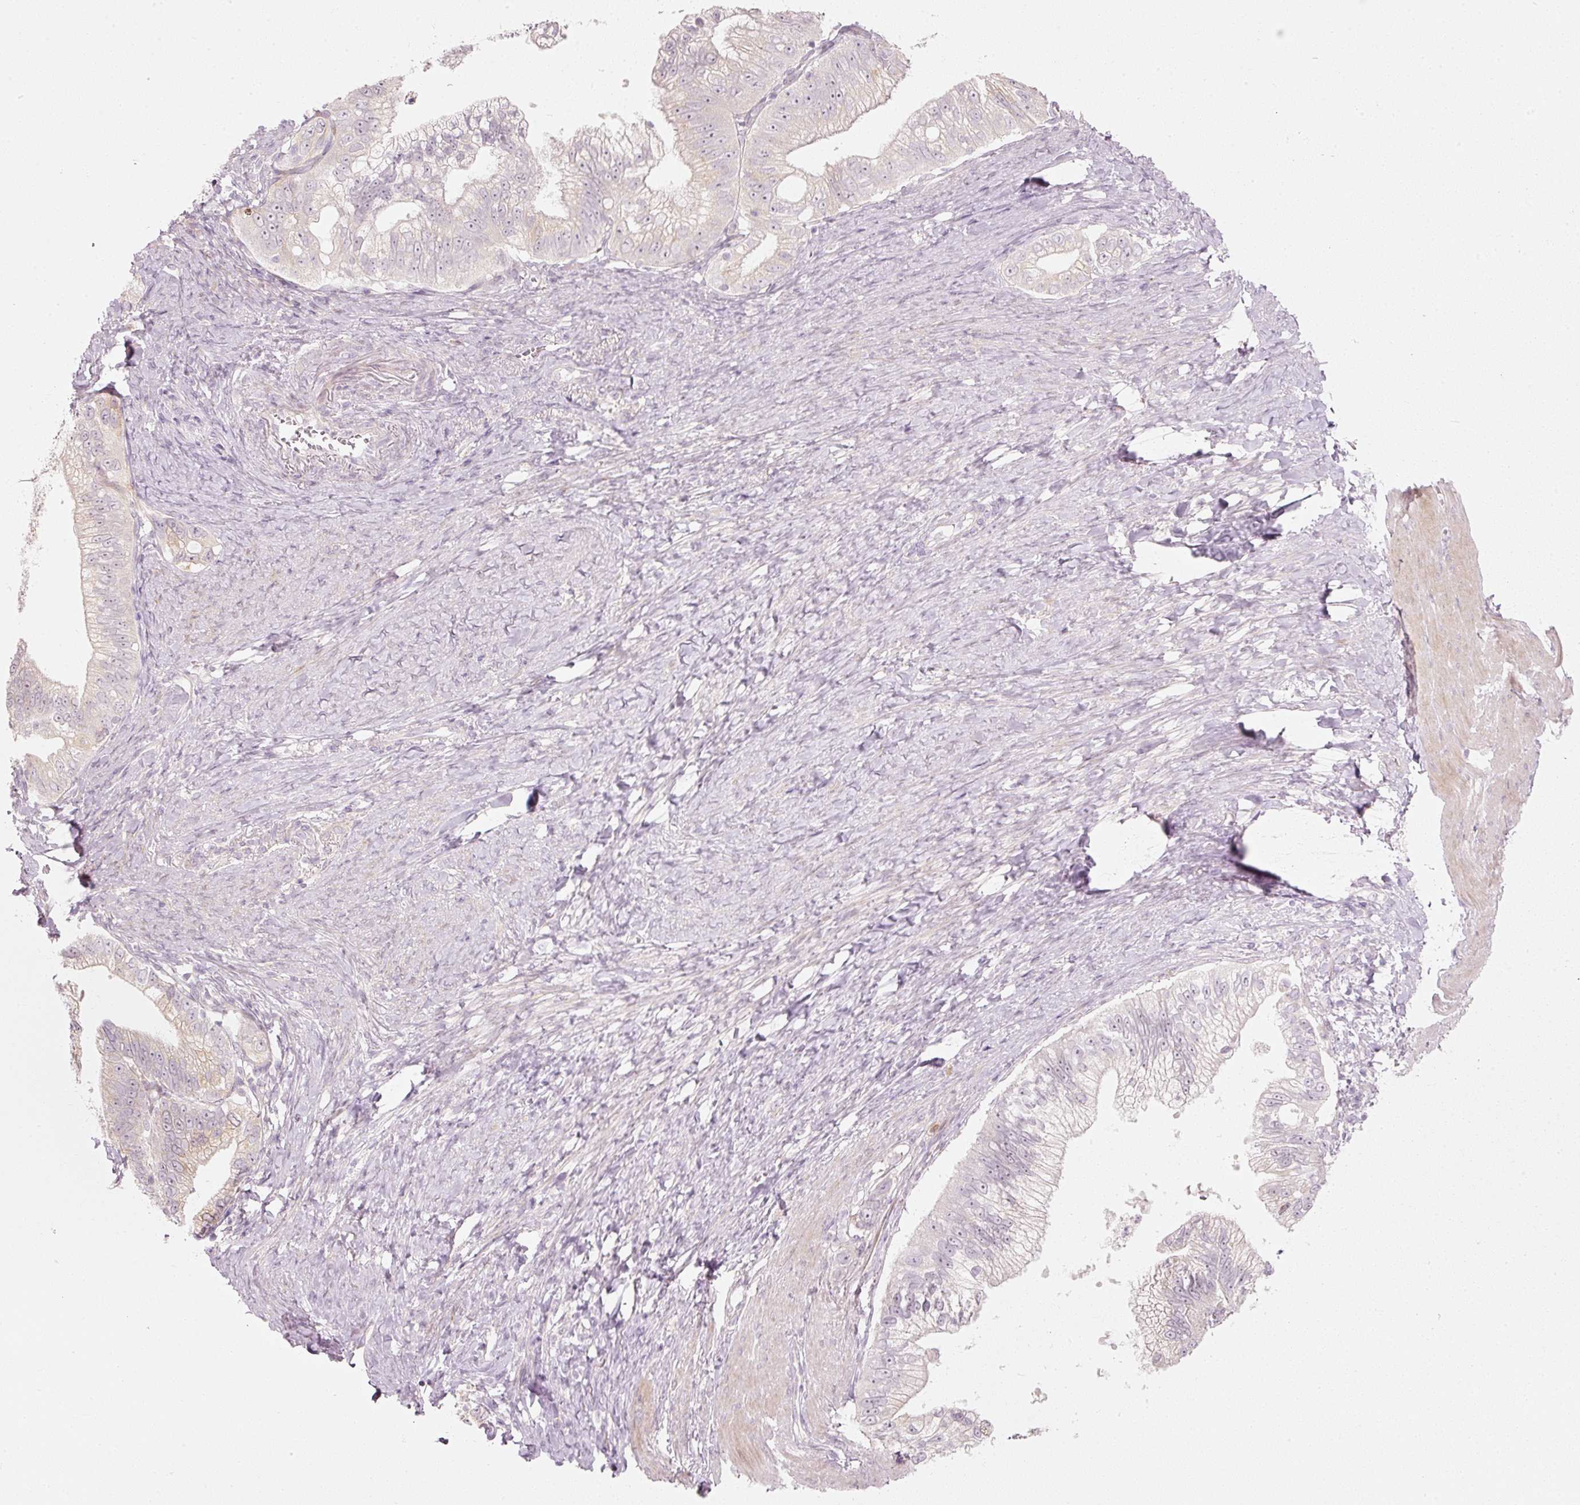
{"staining": {"intensity": "negative", "quantity": "none", "location": "none"}, "tissue": "pancreatic cancer", "cell_type": "Tumor cells", "image_type": "cancer", "snomed": [{"axis": "morphology", "description": "Adenocarcinoma, NOS"}, {"axis": "topography", "description": "Pancreas"}], "caption": "Tumor cells are negative for protein expression in human pancreatic cancer.", "gene": "SLC20A1", "patient": {"sex": "male", "age": 70}}